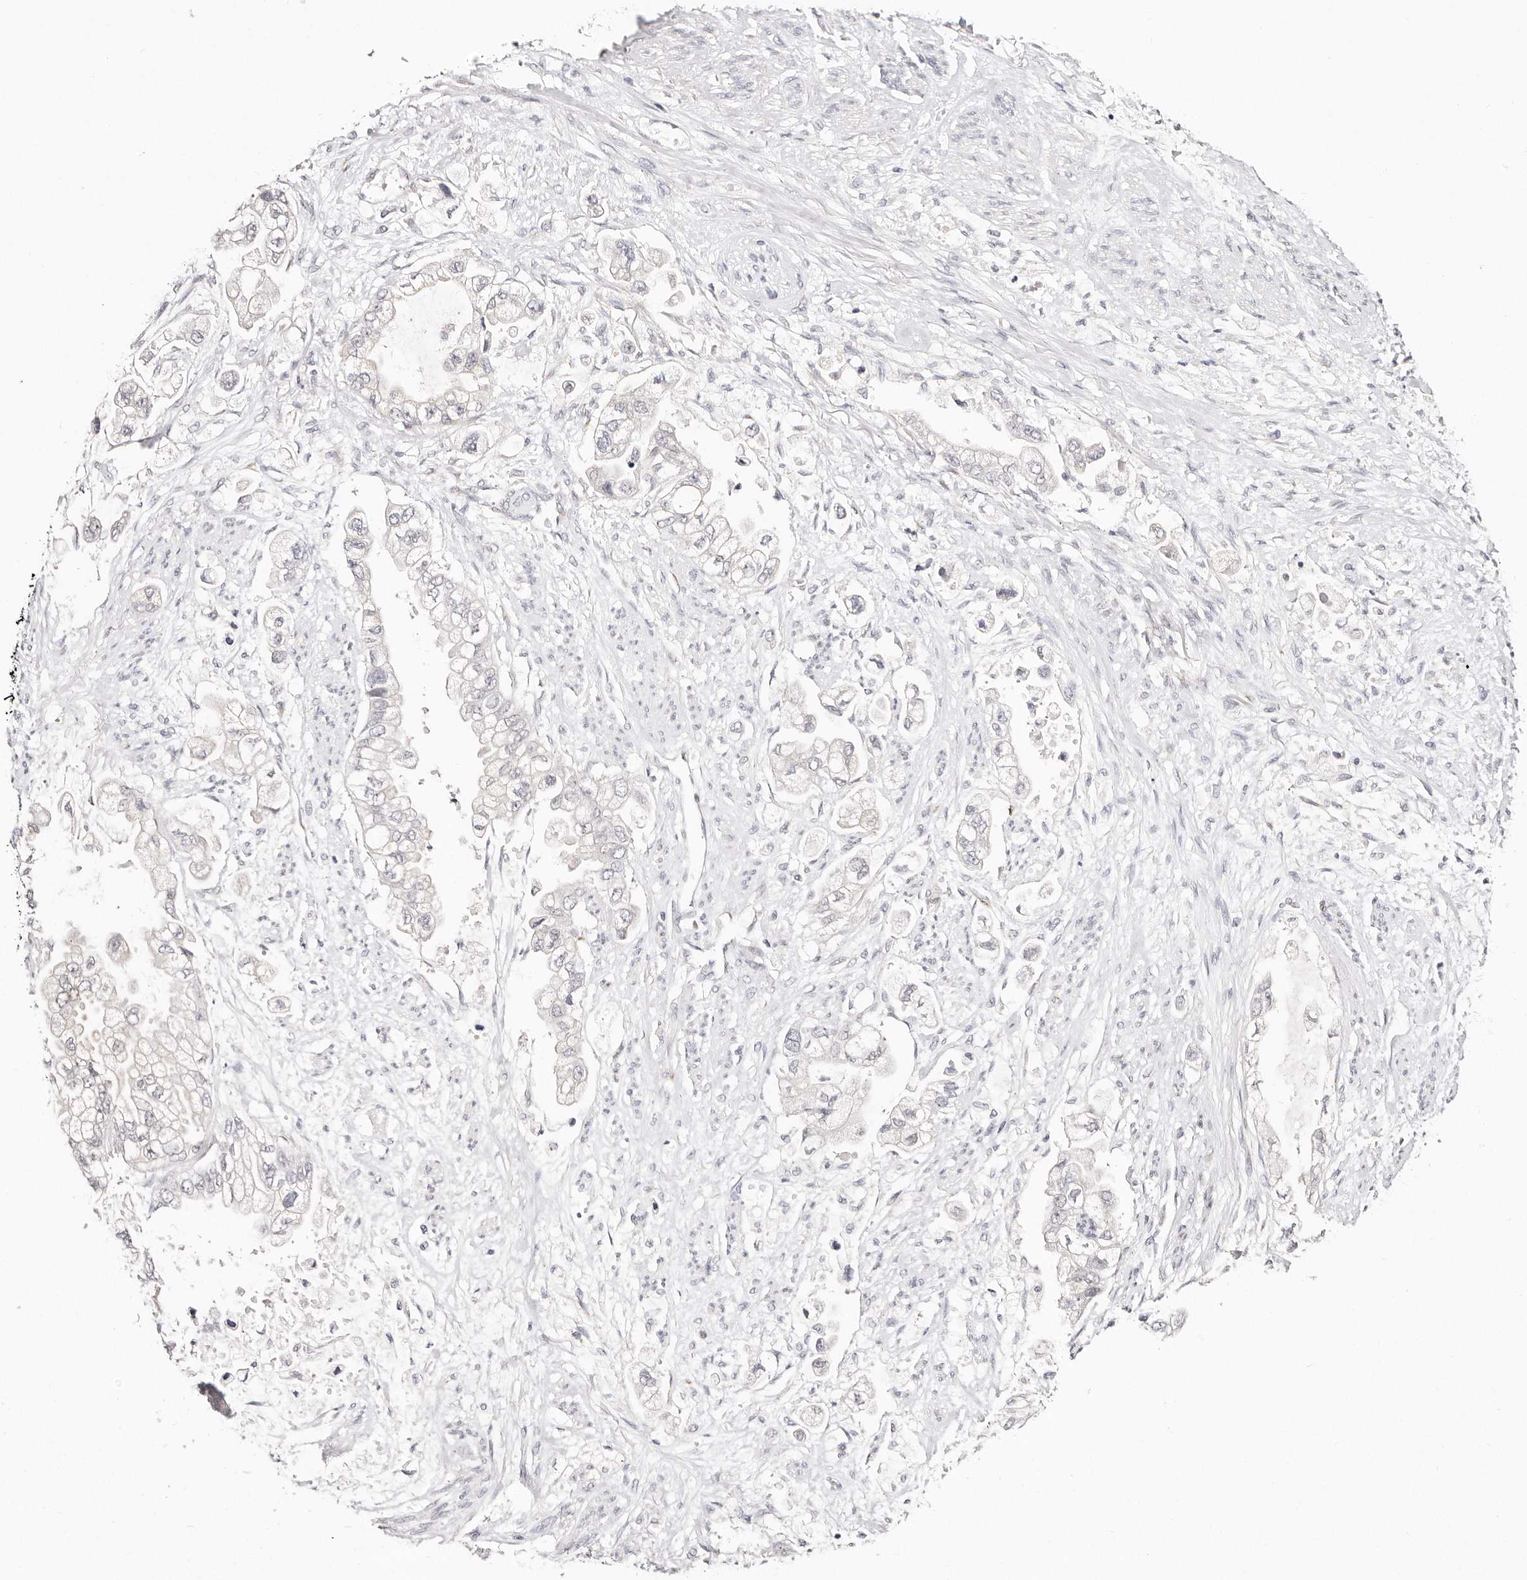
{"staining": {"intensity": "negative", "quantity": "none", "location": "none"}, "tissue": "stomach cancer", "cell_type": "Tumor cells", "image_type": "cancer", "snomed": [{"axis": "morphology", "description": "Adenocarcinoma, NOS"}, {"axis": "topography", "description": "Stomach"}], "caption": "Tumor cells are negative for protein expression in human stomach cancer.", "gene": "VIPAS39", "patient": {"sex": "male", "age": 62}}